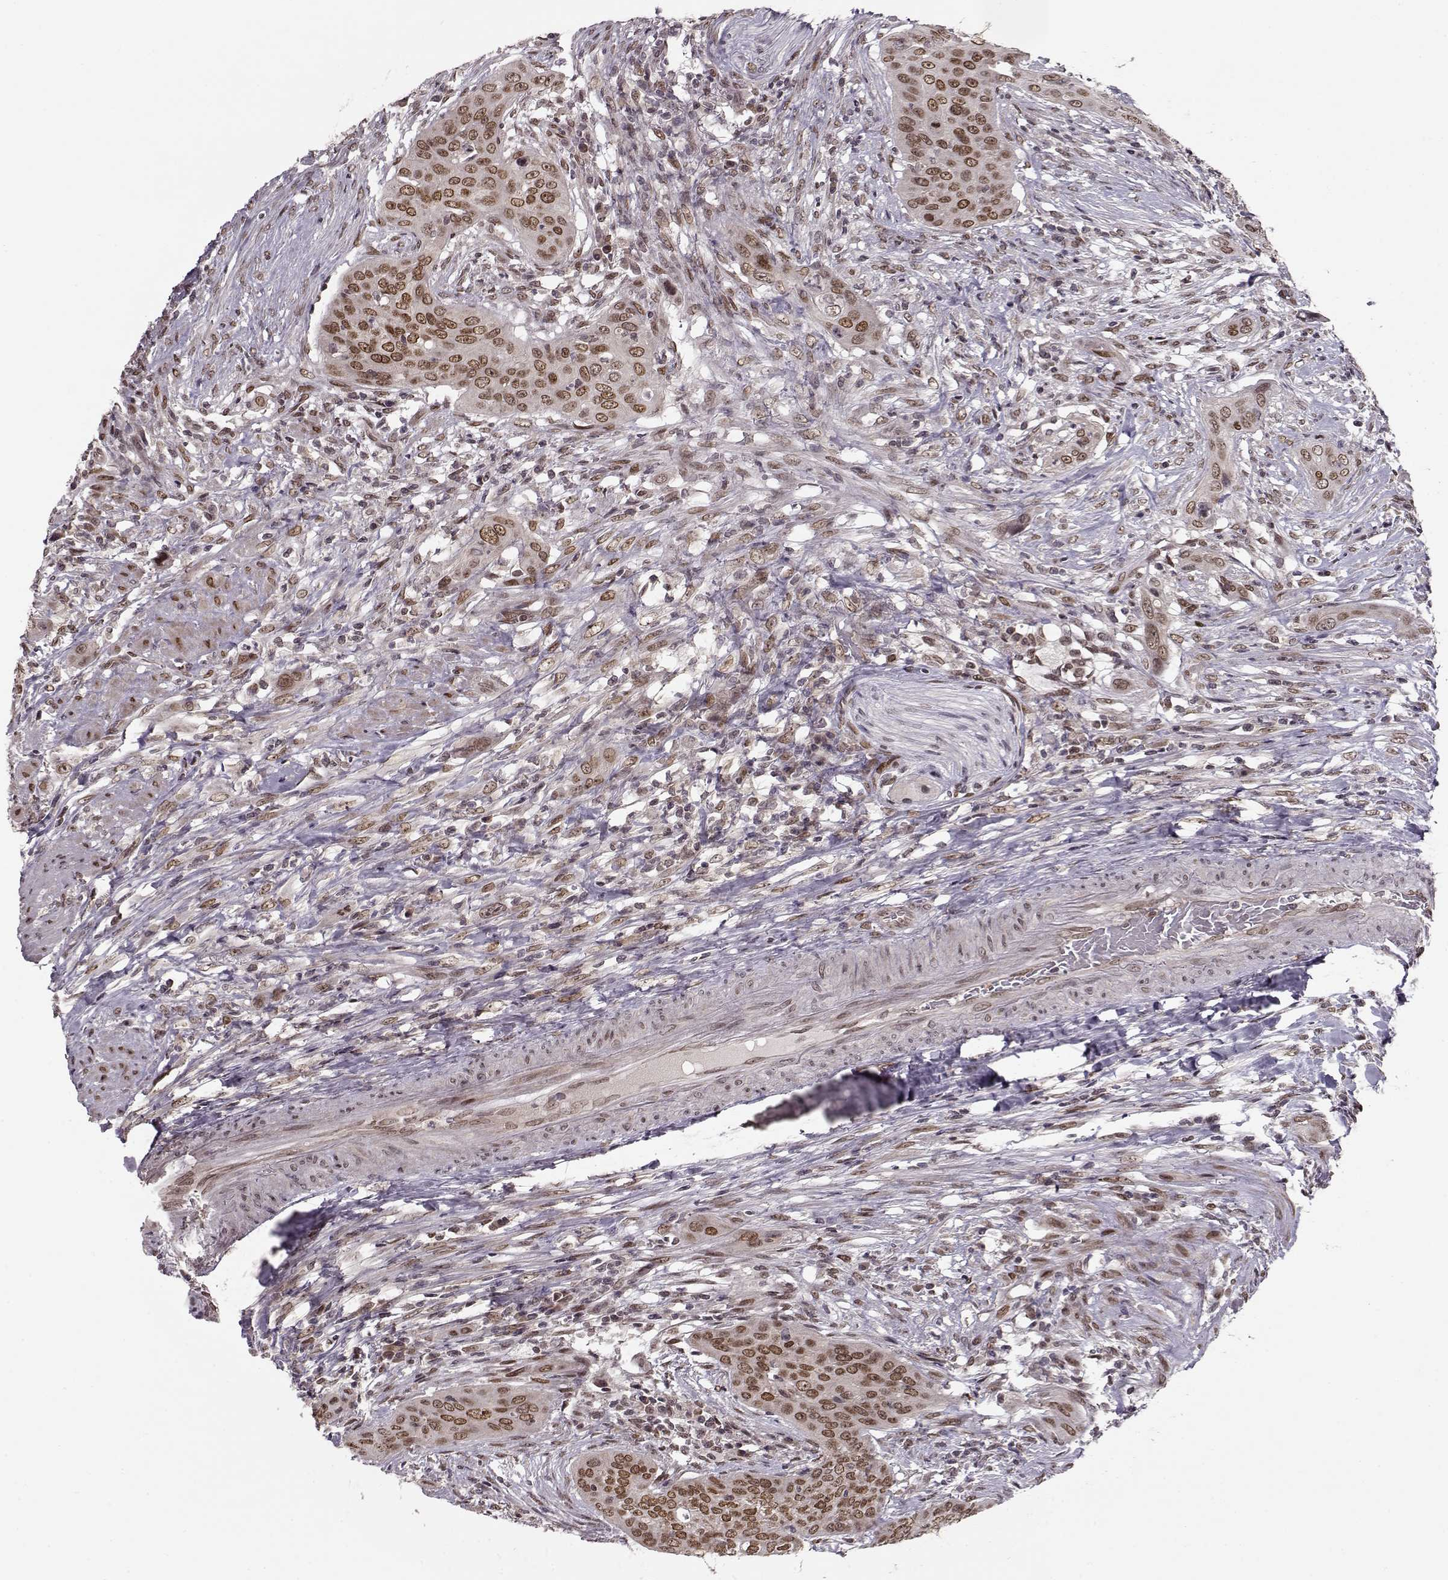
{"staining": {"intensity": "moderate", "quantity": ">75%", "location": "nuclear"}, "tissue": "urothelial cancer", "cell_type": "Tumor cells", "image_type": "cancer", "snomed": [{"axis": "morphology", "description": "Urothelial carcinoma, High grade"}, {"axis": "topography", "description": "Urinary bladder"}], "caption": "Immunohistochemistry image of urothelial cancer stained for a protein (brown), which reveals medium levels of moderate nuclear staining in about >75% of tumor cells.", "gene": "RAI1", "patient": {"sex": "male", "age": 82}}